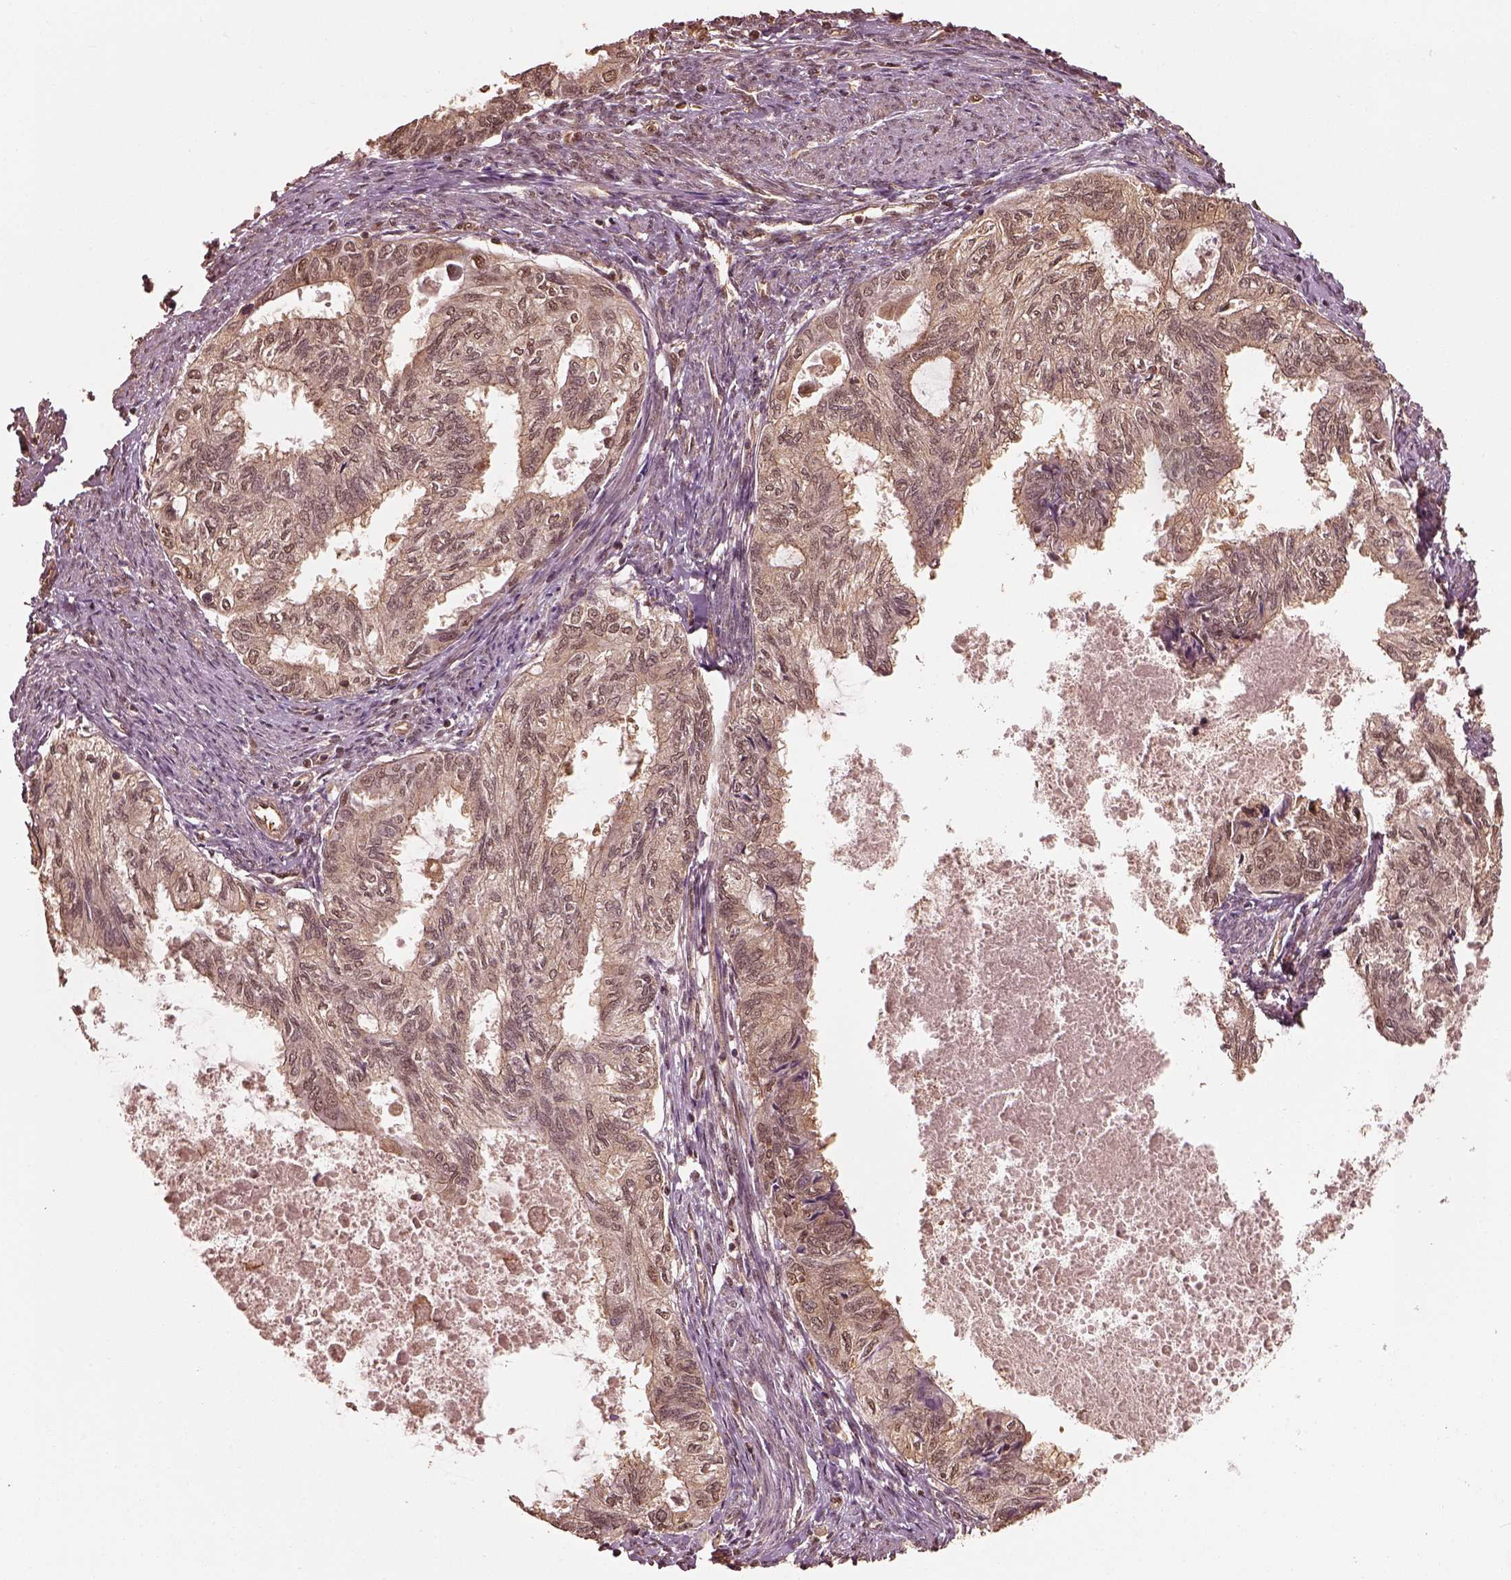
{"staining": {"intensity": "weak", "quantity": ">75%", "location": "cytoplasmic/membranous"}, "tissue": "endometrial cancer", "cell_type": "Tumor cells", "image_type": "cancer", "snomed": [{"axis": "morphology", "description": "Adenocarcinoma, NOS"}, {"axis": "topography", "description": "Endometrium"}], "caption": "Endometrial cancer stained with a protein marker displays weak staining in tumor cells.", "gene": "PSMC5", "patient": {"sex": "female", "age": 86}}